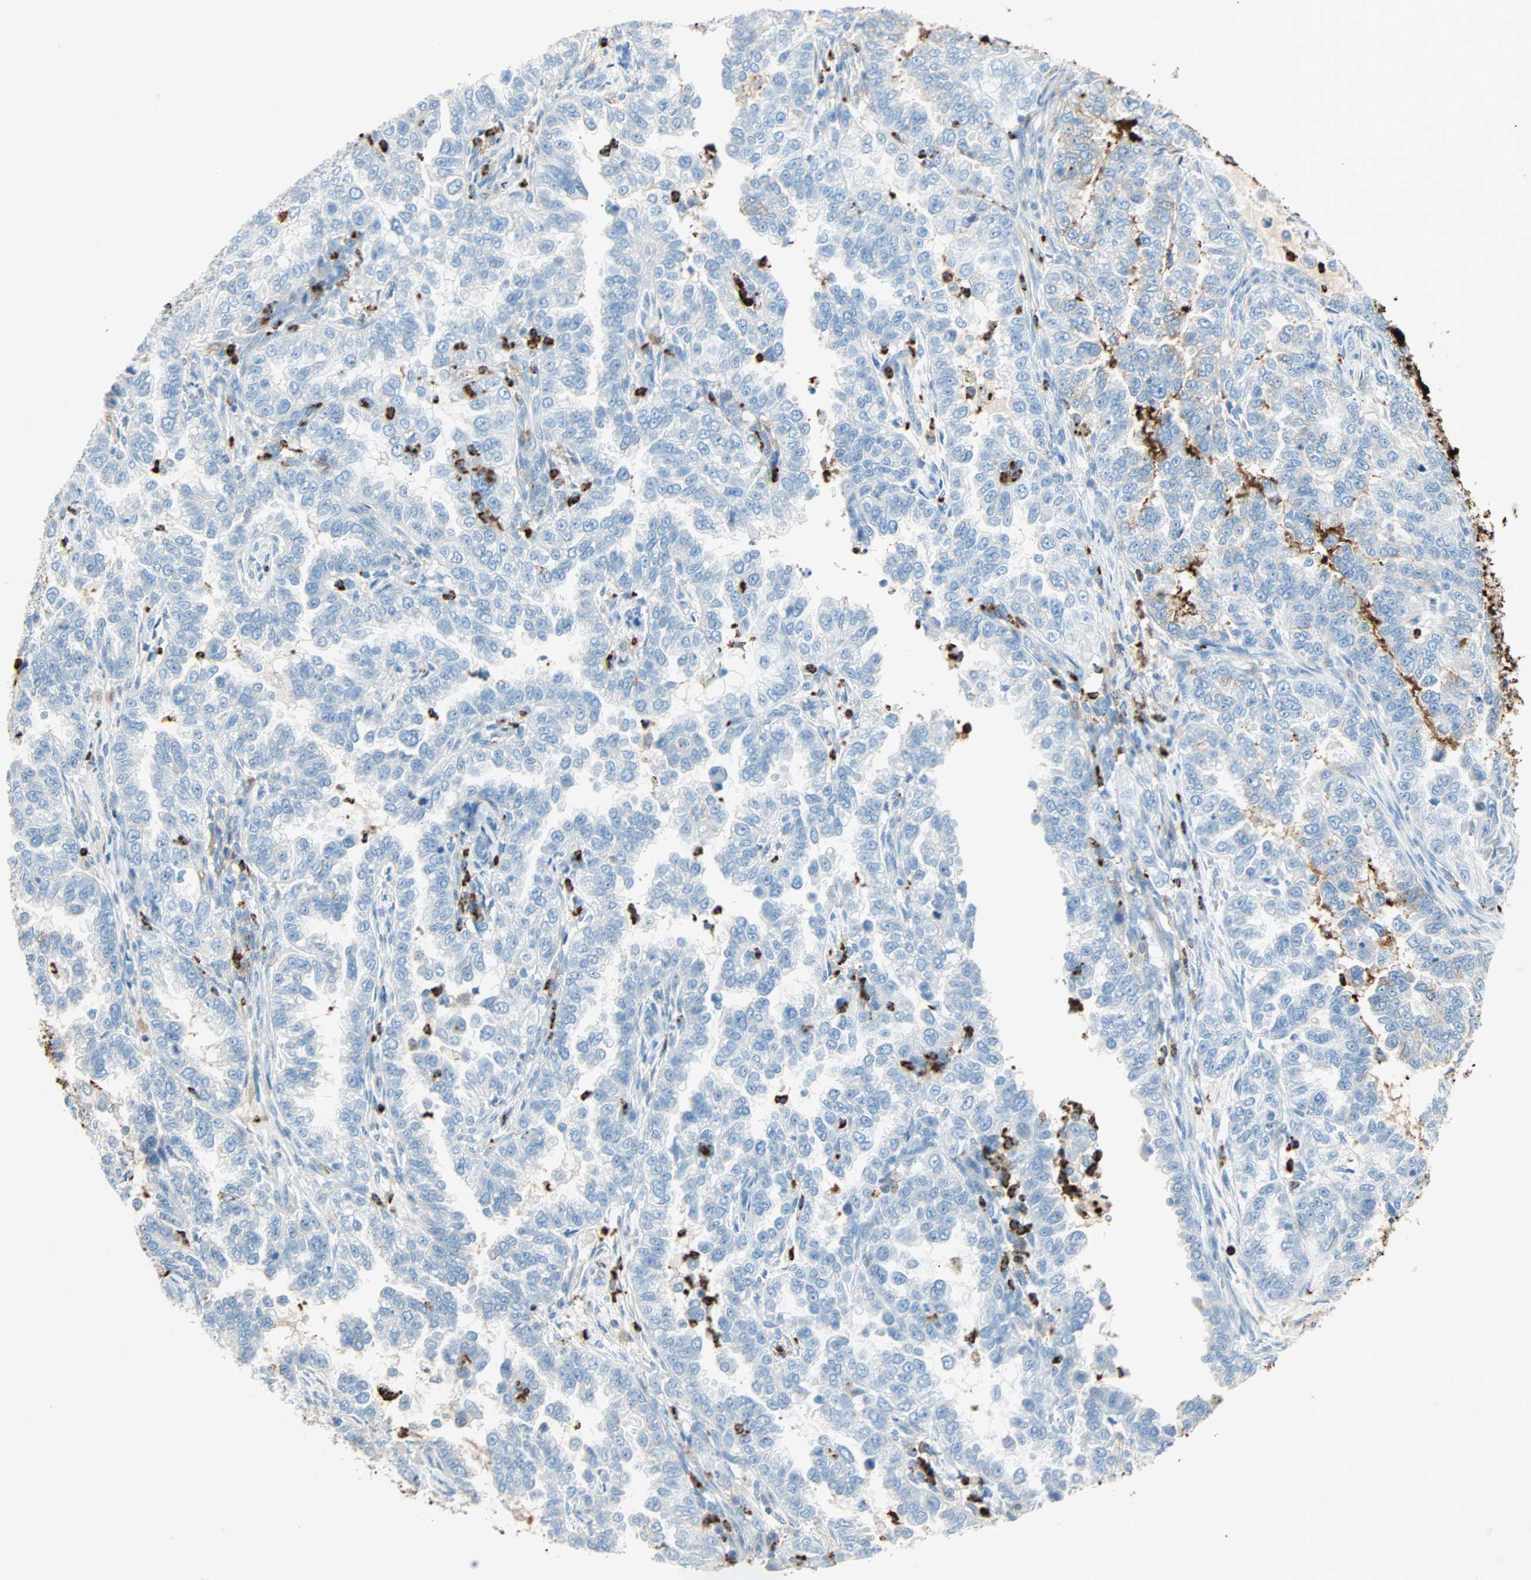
{"staining": {"intensity": "negative", "quantity": "none", "location": "none"}, "tissue": "endometrial cancer", "cell_type": "Tumor cells", "image_type": "cancer", "snomed": [{"axis": "morphology", "description": "Adenocarcinoma, NOS"}, {"axis": "topography", "description": "Endometrium"}], "caption": "Protein analysis of endometrial cancer reveals no significant expression in tumor cells. (IHC, brightfield microscopy, high magnification).", "gene": "CLEC4A", "patient": {"sex": "female", "age": 85}}